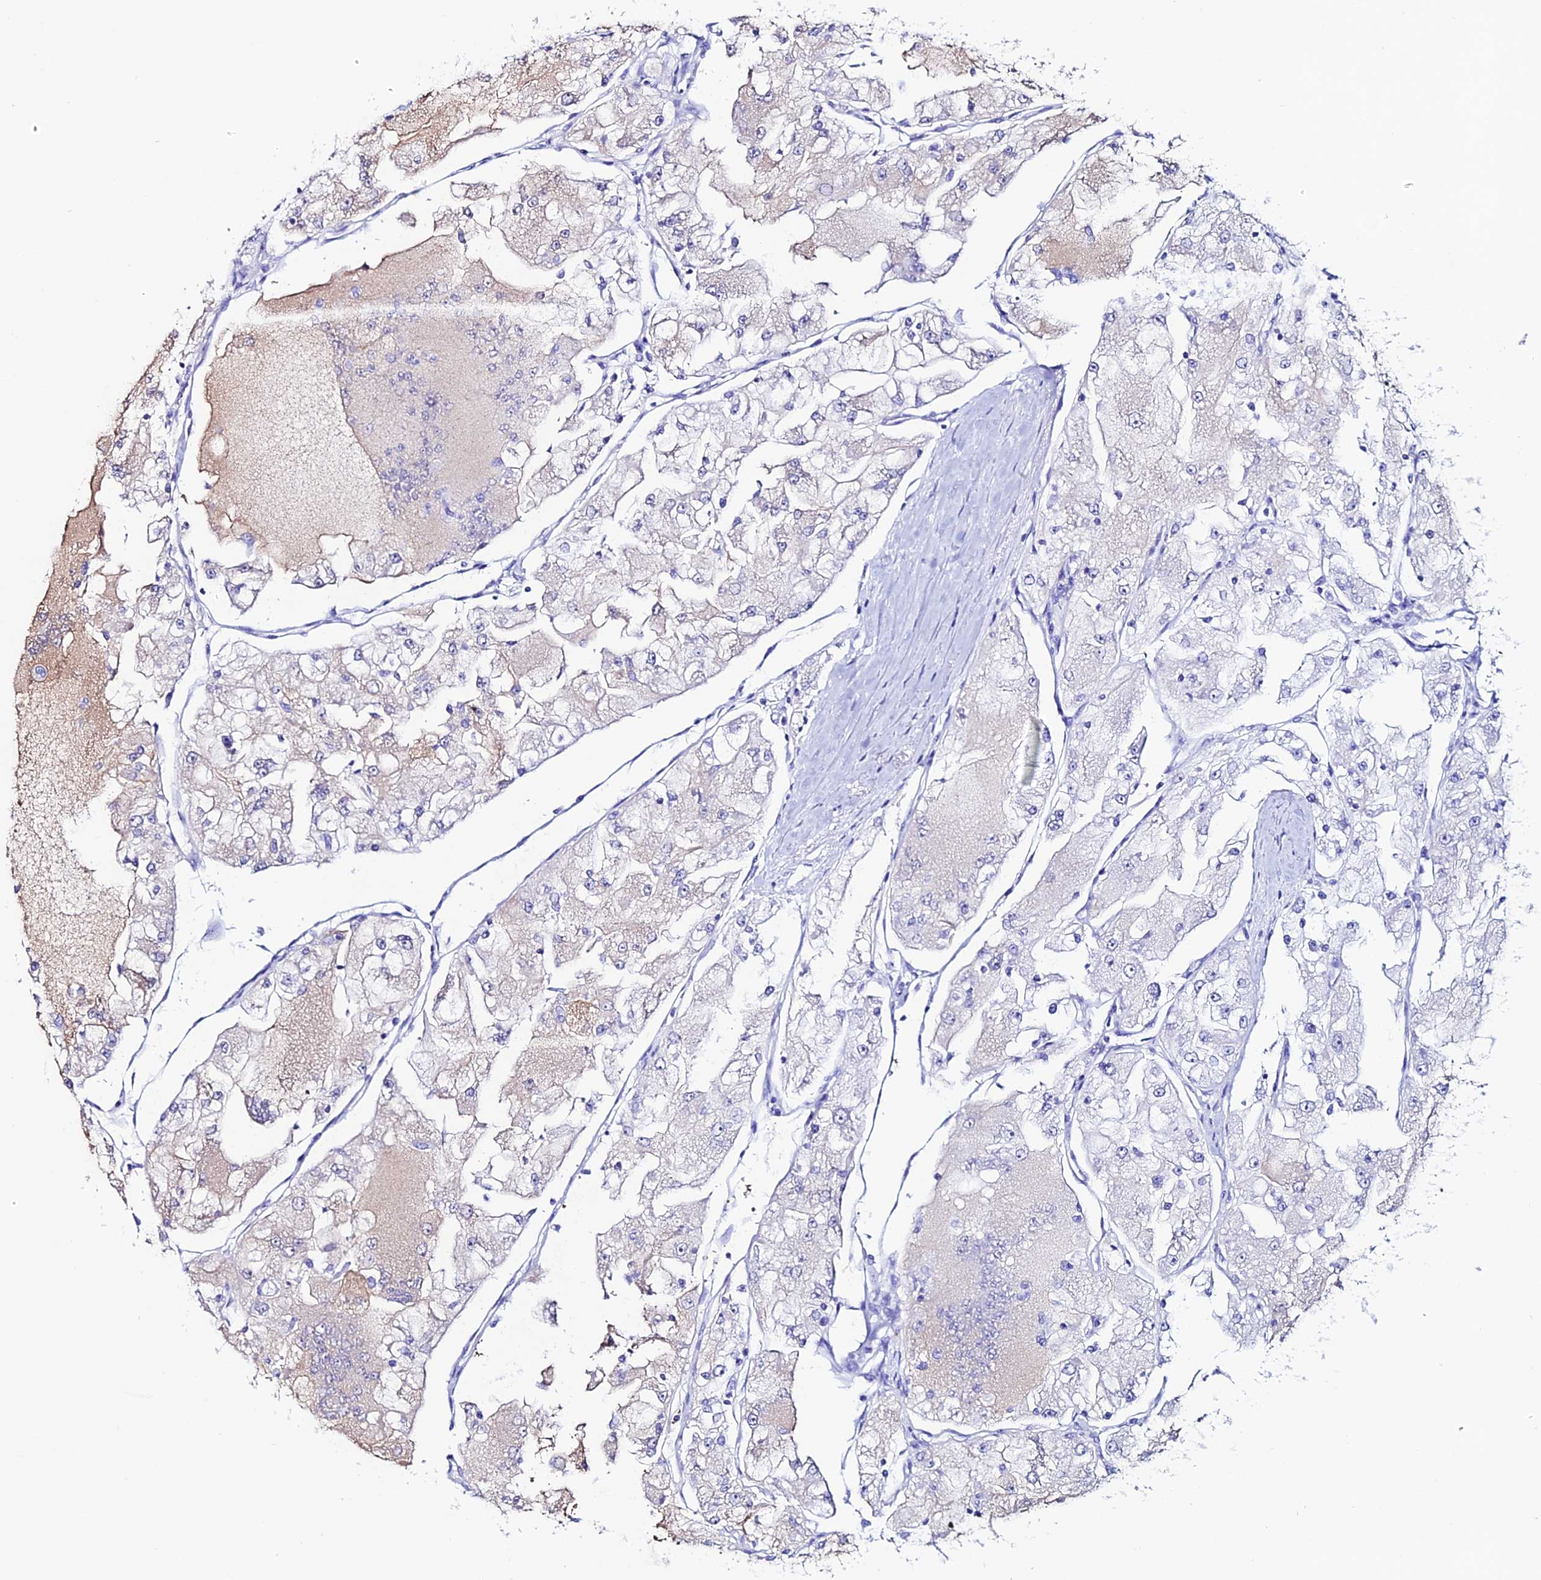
{"staining": {"intensity": "negative", "quantity": "none", "location": "none"}, "tissue": "renal cancer", "cell_type": "Tumor cells", "image_type": "cancer", "snomed": [{"axis": "morphology", "description": "Adenocarcinoma, NOS"}, {"axis": "topography", "description": "Kidney"}], "caption": "Immunohistochemistry of renal cancer (adenocarcinoma) exhibits no staining in tumor cells.", "gene": "FZD8", "patient": {"sex": "female", "age": 72}}